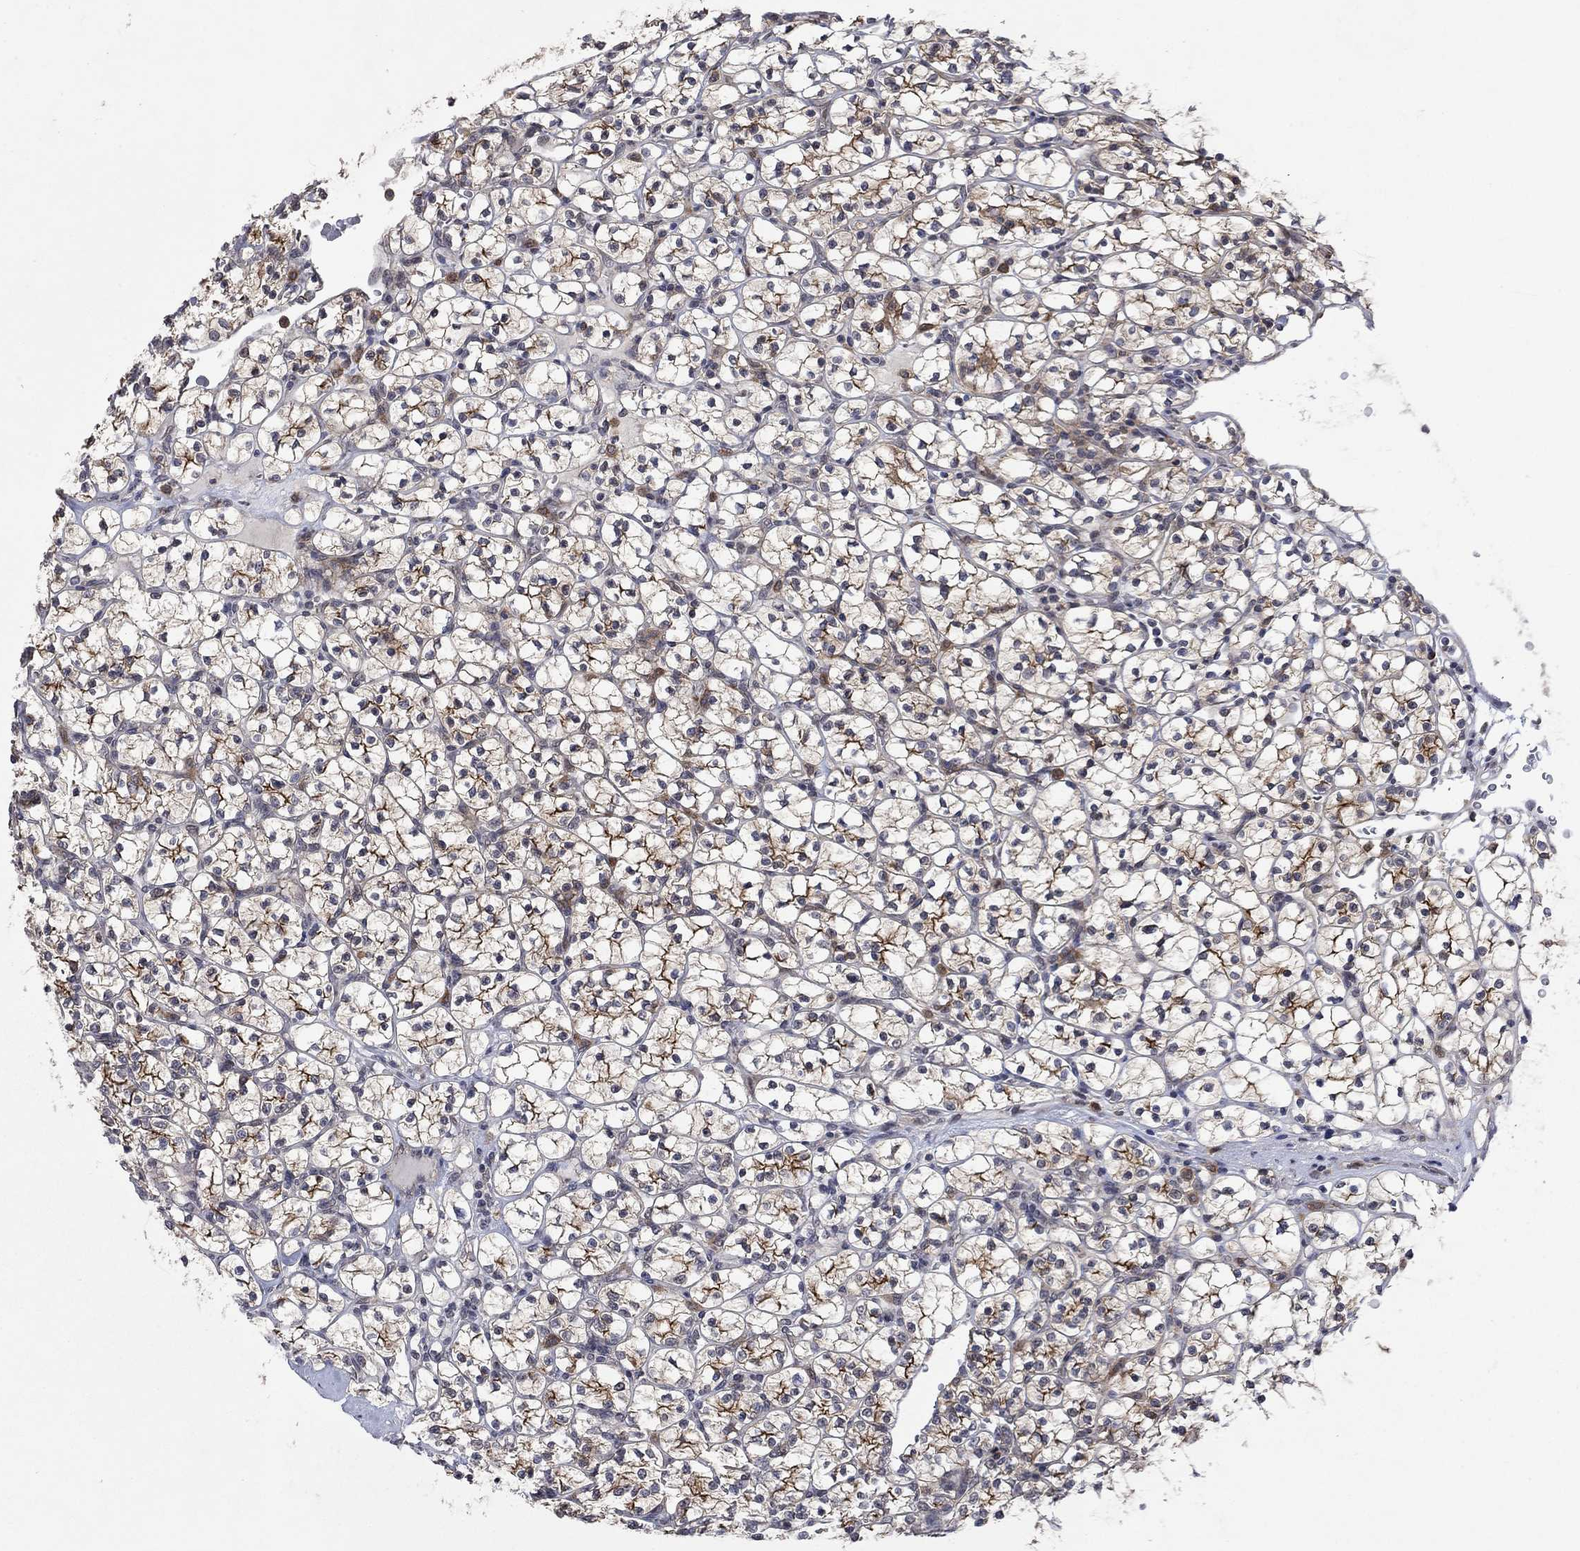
{"staining": {"intensity": "strong", "quantity": ">75%", "location": "cytoplasmic/membranous"}, "tissue": "renal cancer", "cell_type": "Tumor cells", "image_type": "cancer", "snomed": [{"axis": "morphology", "description": "Adenocarcinoma, NOS"}, {"axis": "topography", "description": "Kidney"}], "caption": "There is high levels of strong cytoplasmic/membranous staining in tumor cells of renal adenocarcinoma, as demonstrated by immunohistochemical staining (brown color).", "gene": "PPP1R9A", "patient": {"sex": "female", "age": 89}}